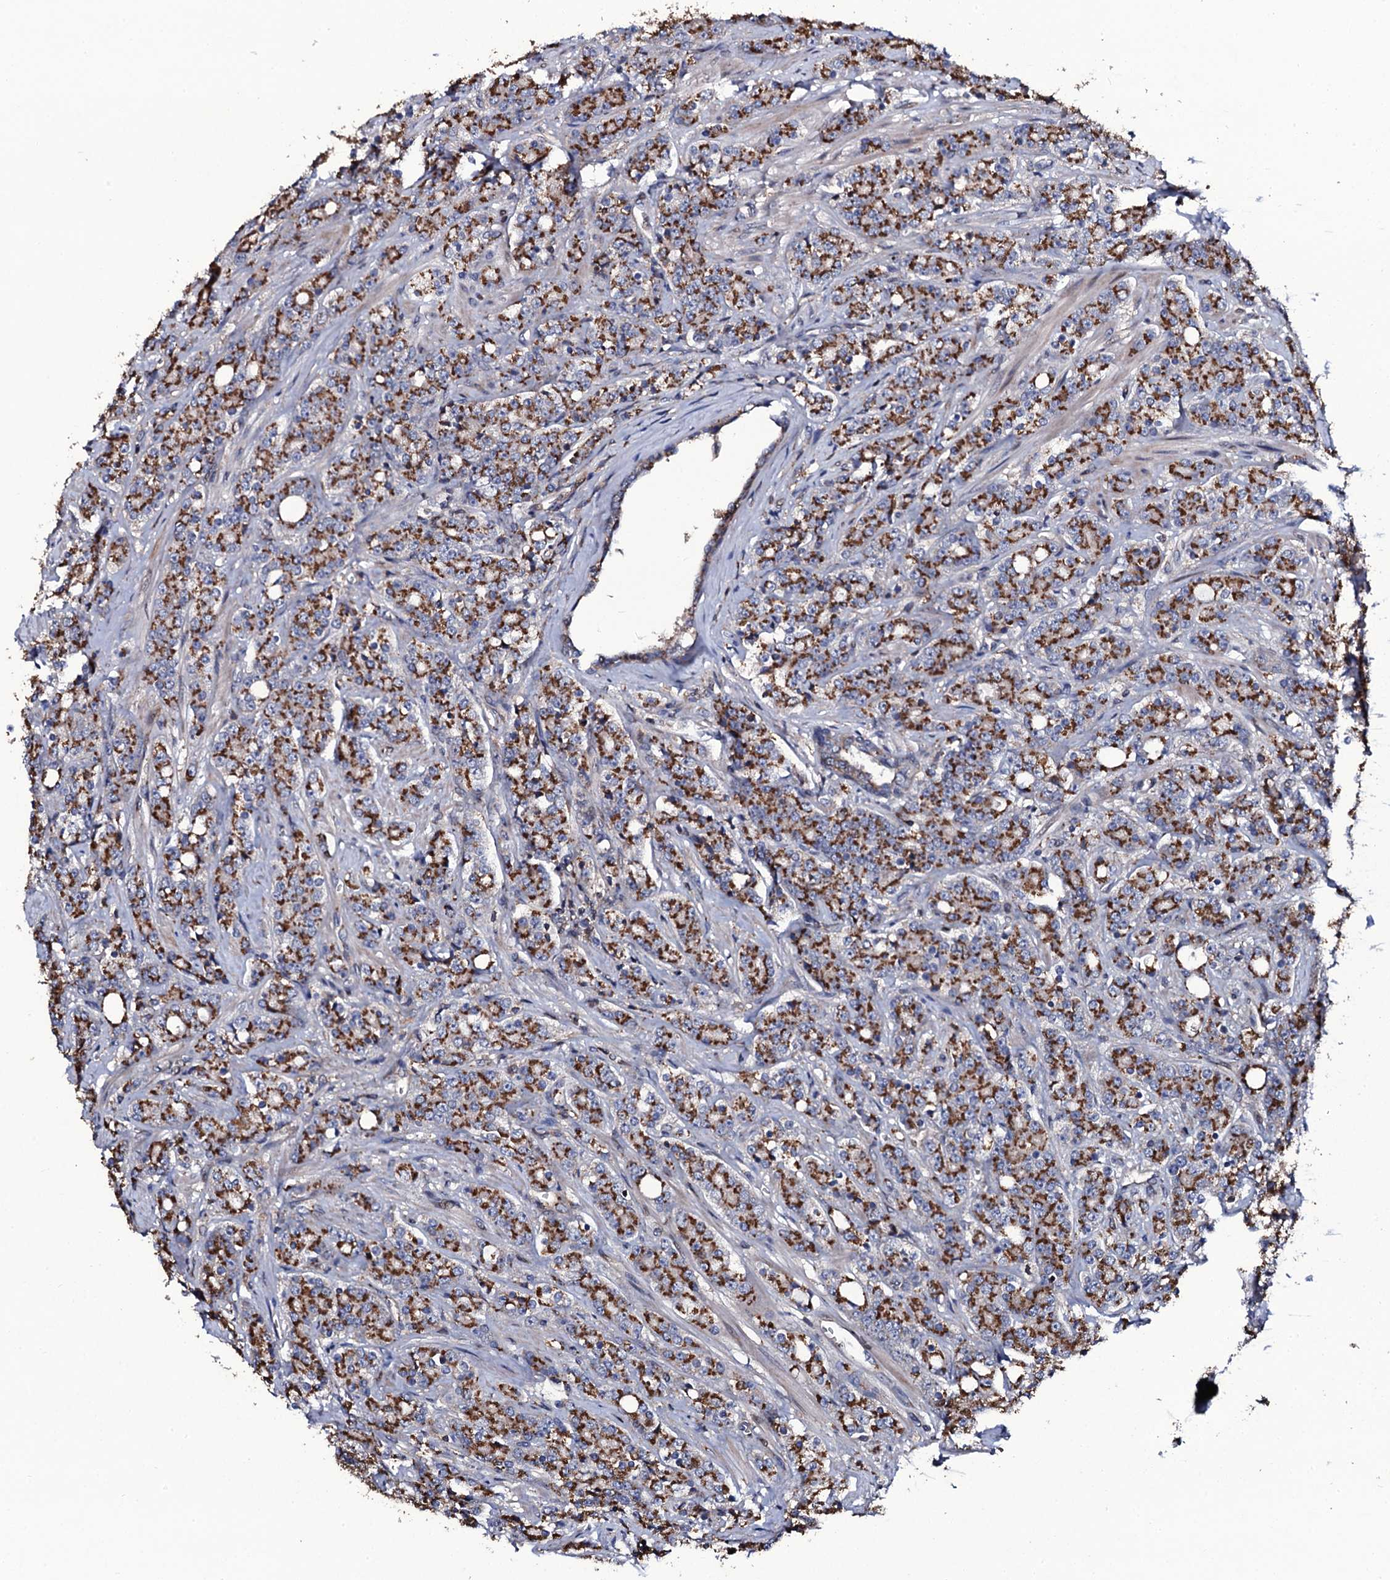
{"staining": {"intensity": "strong", "quantity": ">75%", "location": "cytoplasmic/membranous"}, "tissue": "prostate cancer", "cell_type": "Tumor cells", "image_type": "cancer", "snomed": [{"axis": "morphology", "description": "Adenocarcinoma, High grade"}, {"axis": "topography", "description": "Prostate"}], "caption": "Immunohistochemical staining of human prostate high-grade adenocarcinoma displays high levels of strong cytoplasmic/membranous positivity in about >75% of tumor cells.", "gene": "PLET1", "patient": {"sex": "male", "age": 62}}